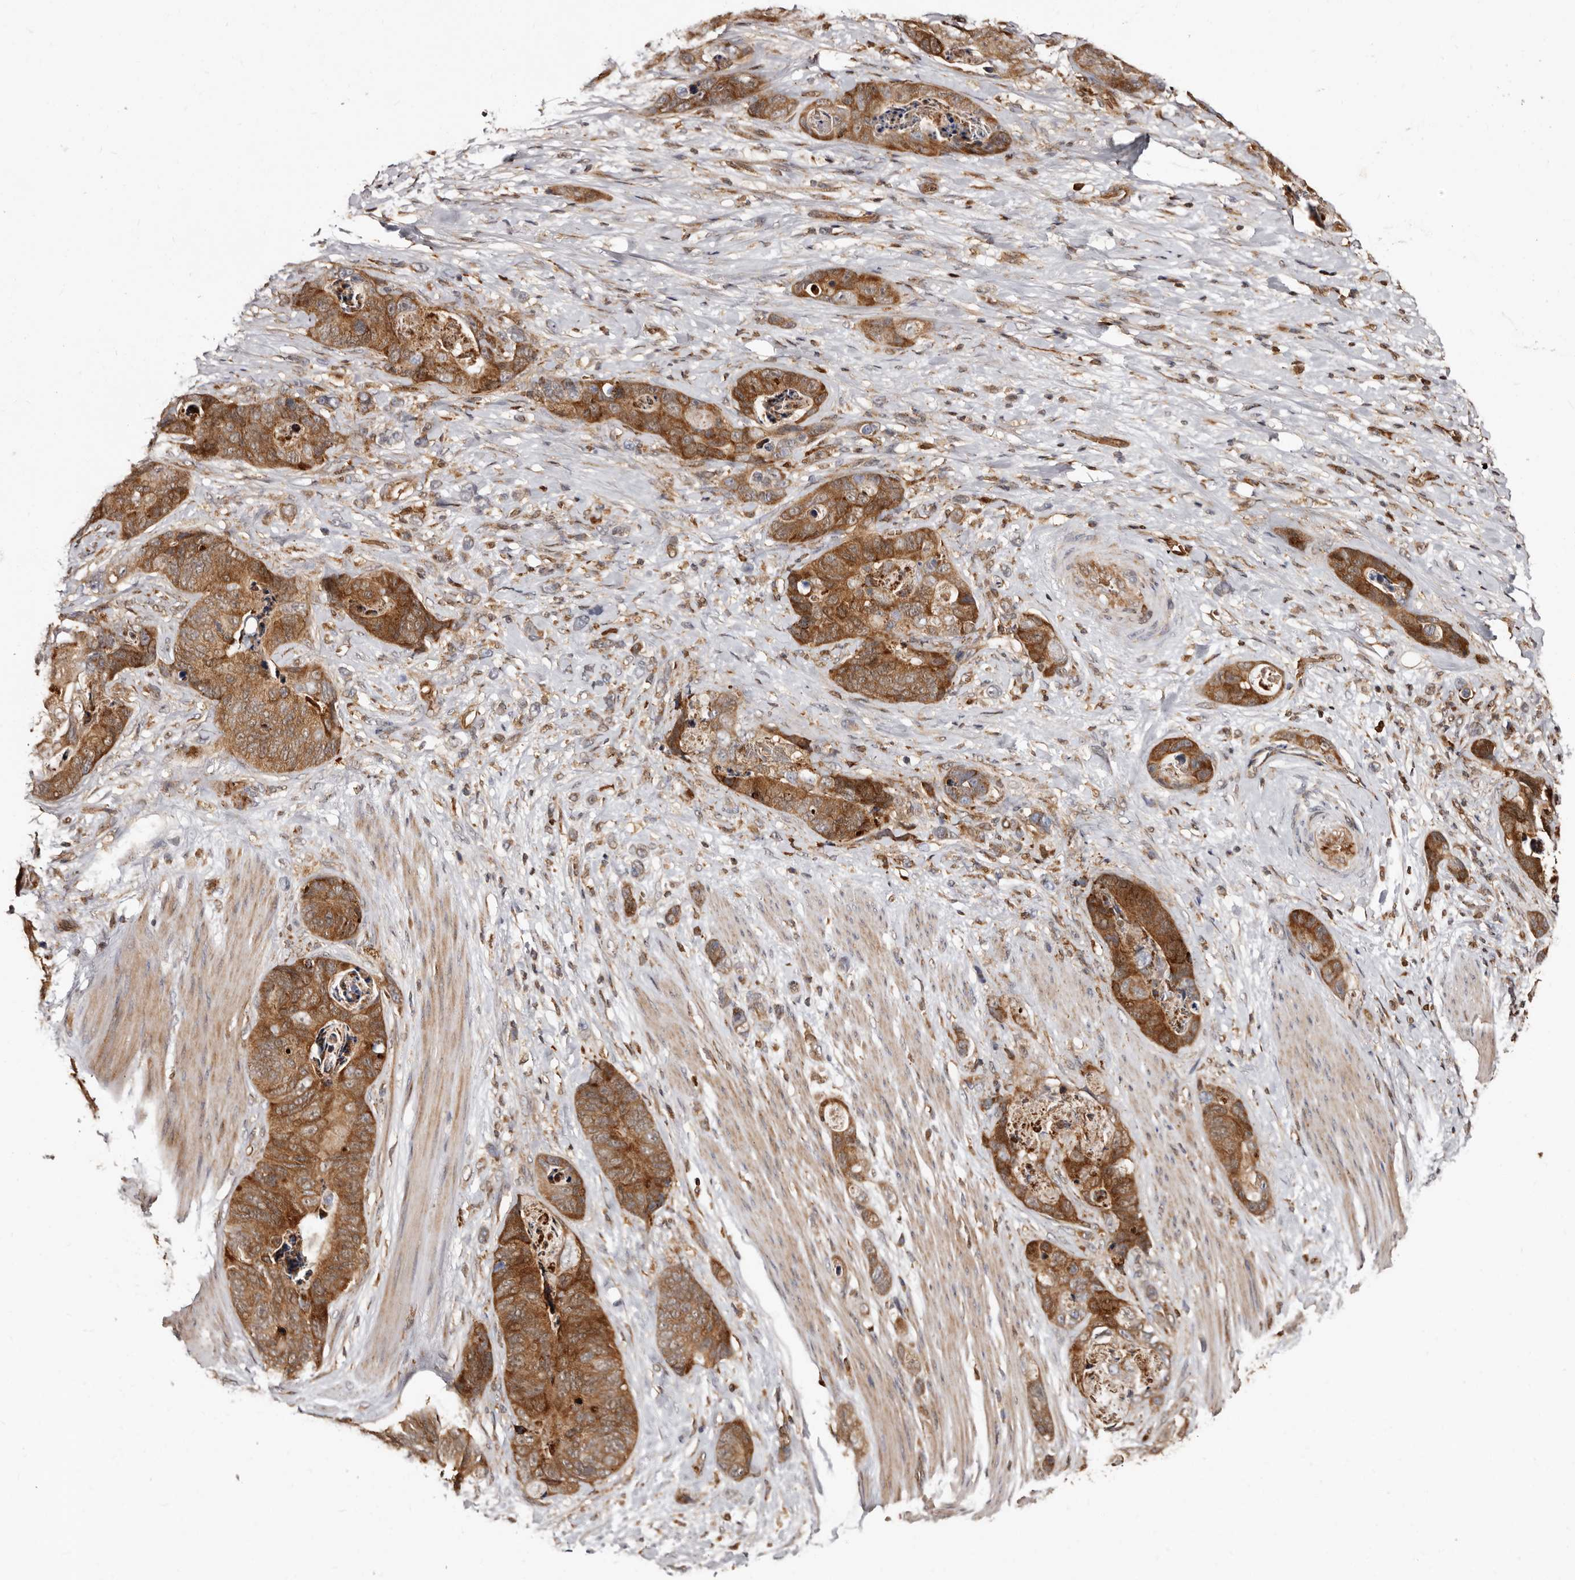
{"staining": {"intensity": "strong", "quantity": ">75%", "location": "cytoplasmic/membranous"}, "tissue": "stomach cancer", "cell_type": "Tumor cells", "image_type": "cancer", "snomed": [{"axis": "morphology", "description": "Normal tissue, NOS"}, {"axis": "morphology", "description": "Adenocarcinoma, NOS"}, {"axis": "topography", "description": "Stomach"}], "caption": "Protein analysis of stomach cancer (adenocarcinoma) tissue shows strong cytoplasmic/membranous positivity in approximately >75% of tumor cells.", "gene": "BAX", "patient": {"sex": "female", "age": 89}}